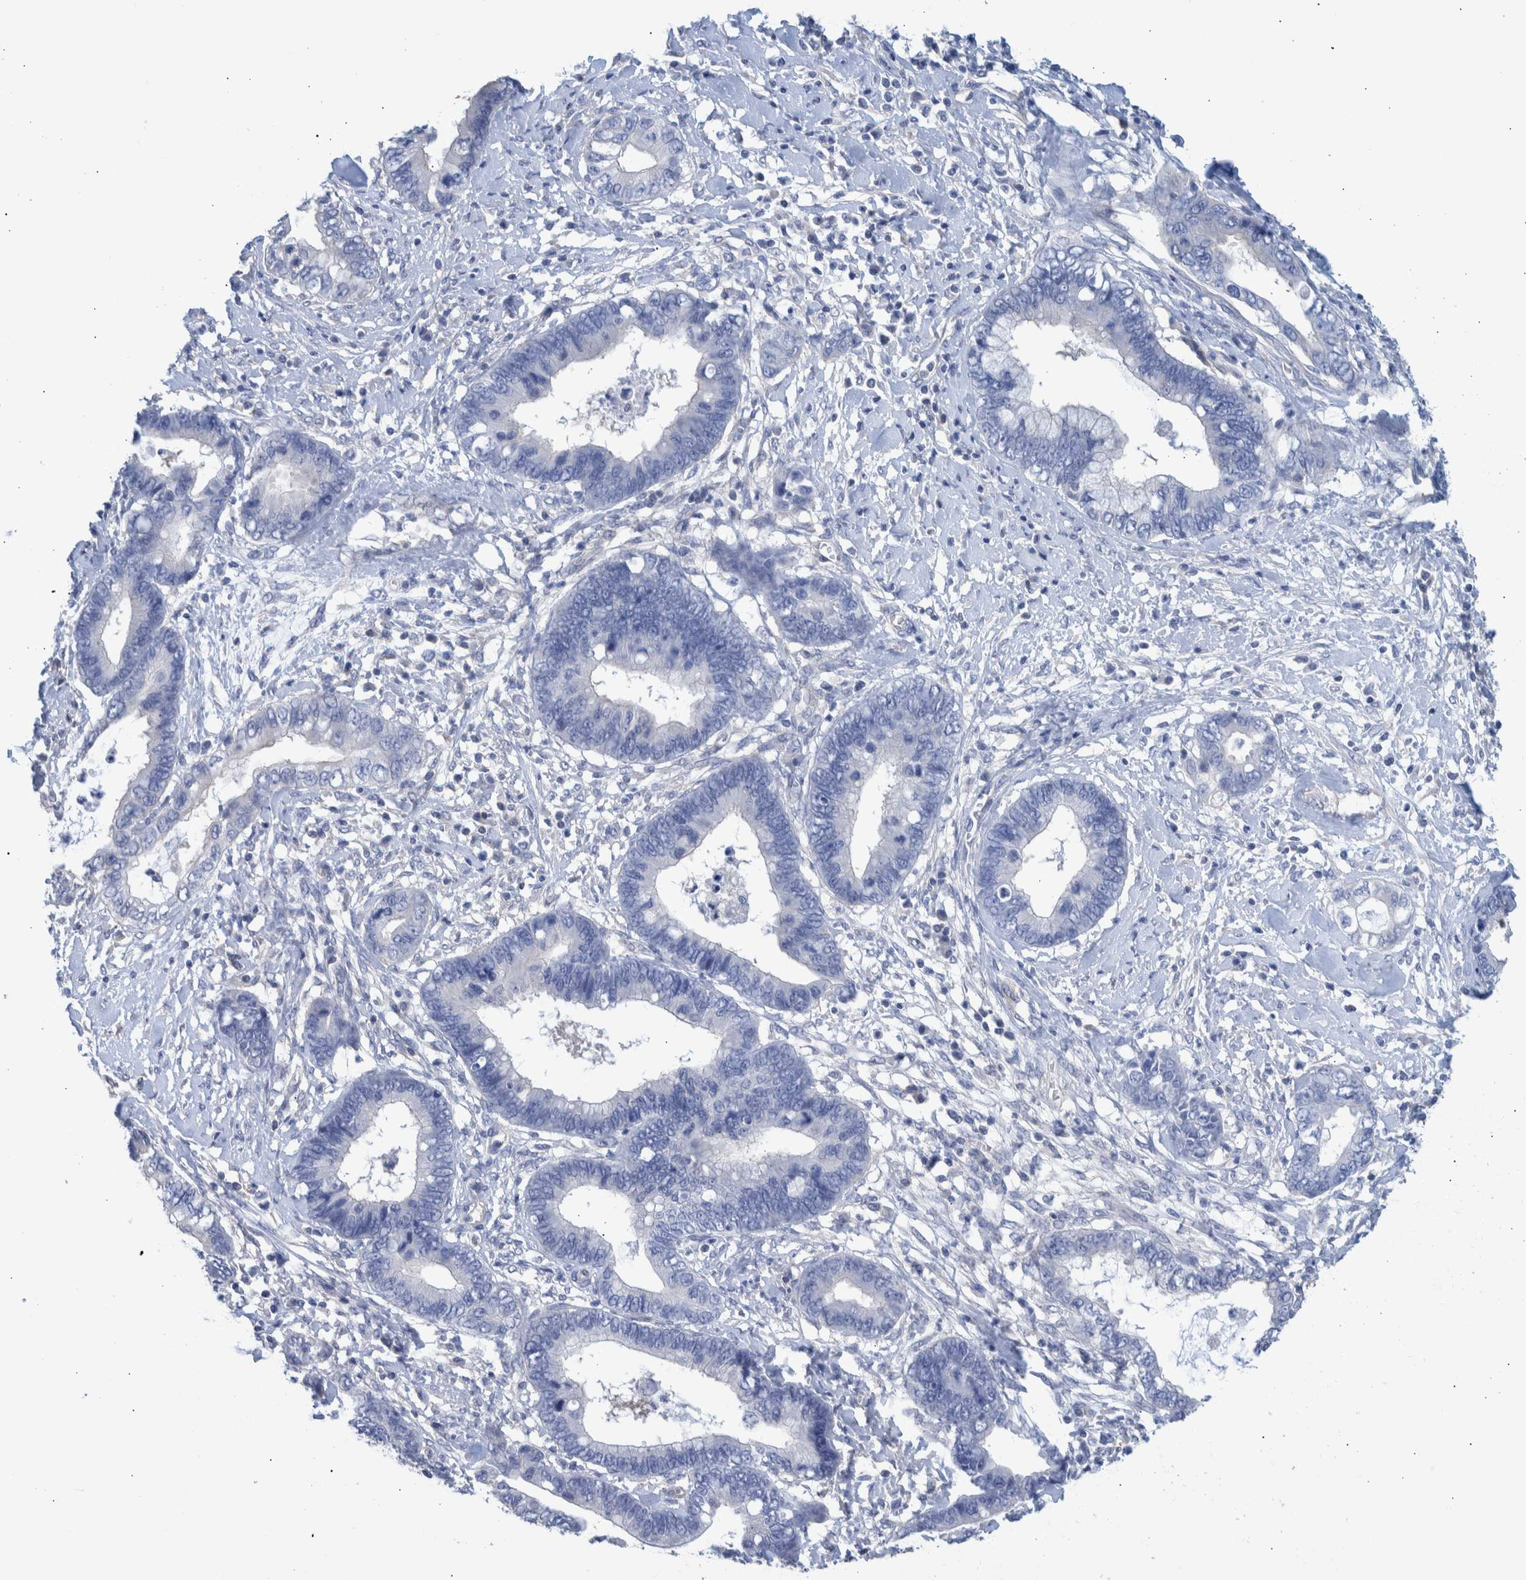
{"staining": {"intensity": "negative", "quantity": "none", "location": "none"}, "tissue": "cervical cancer", "cell_type": "Tumor cells", "image_type": "cancer", "snomed": [{"axis": "morphology", "description": "Adenocarcinoma, NOS"}, {"axis": "topography", "description": "Cervix"}], "caption": "An immunohistochemistry (IHC) micrograph of cervical adenocarcinoma is shown. There is no staining in tumor cells of cervical adenocarcinoma. (Brightfield microscopy of DAB (3,3'-diaminobenzidine) immunohistochemistry (IHC) at high magnification).", "gene": "PPP3CC", "patient": {"sex": "female", "age": 44}}